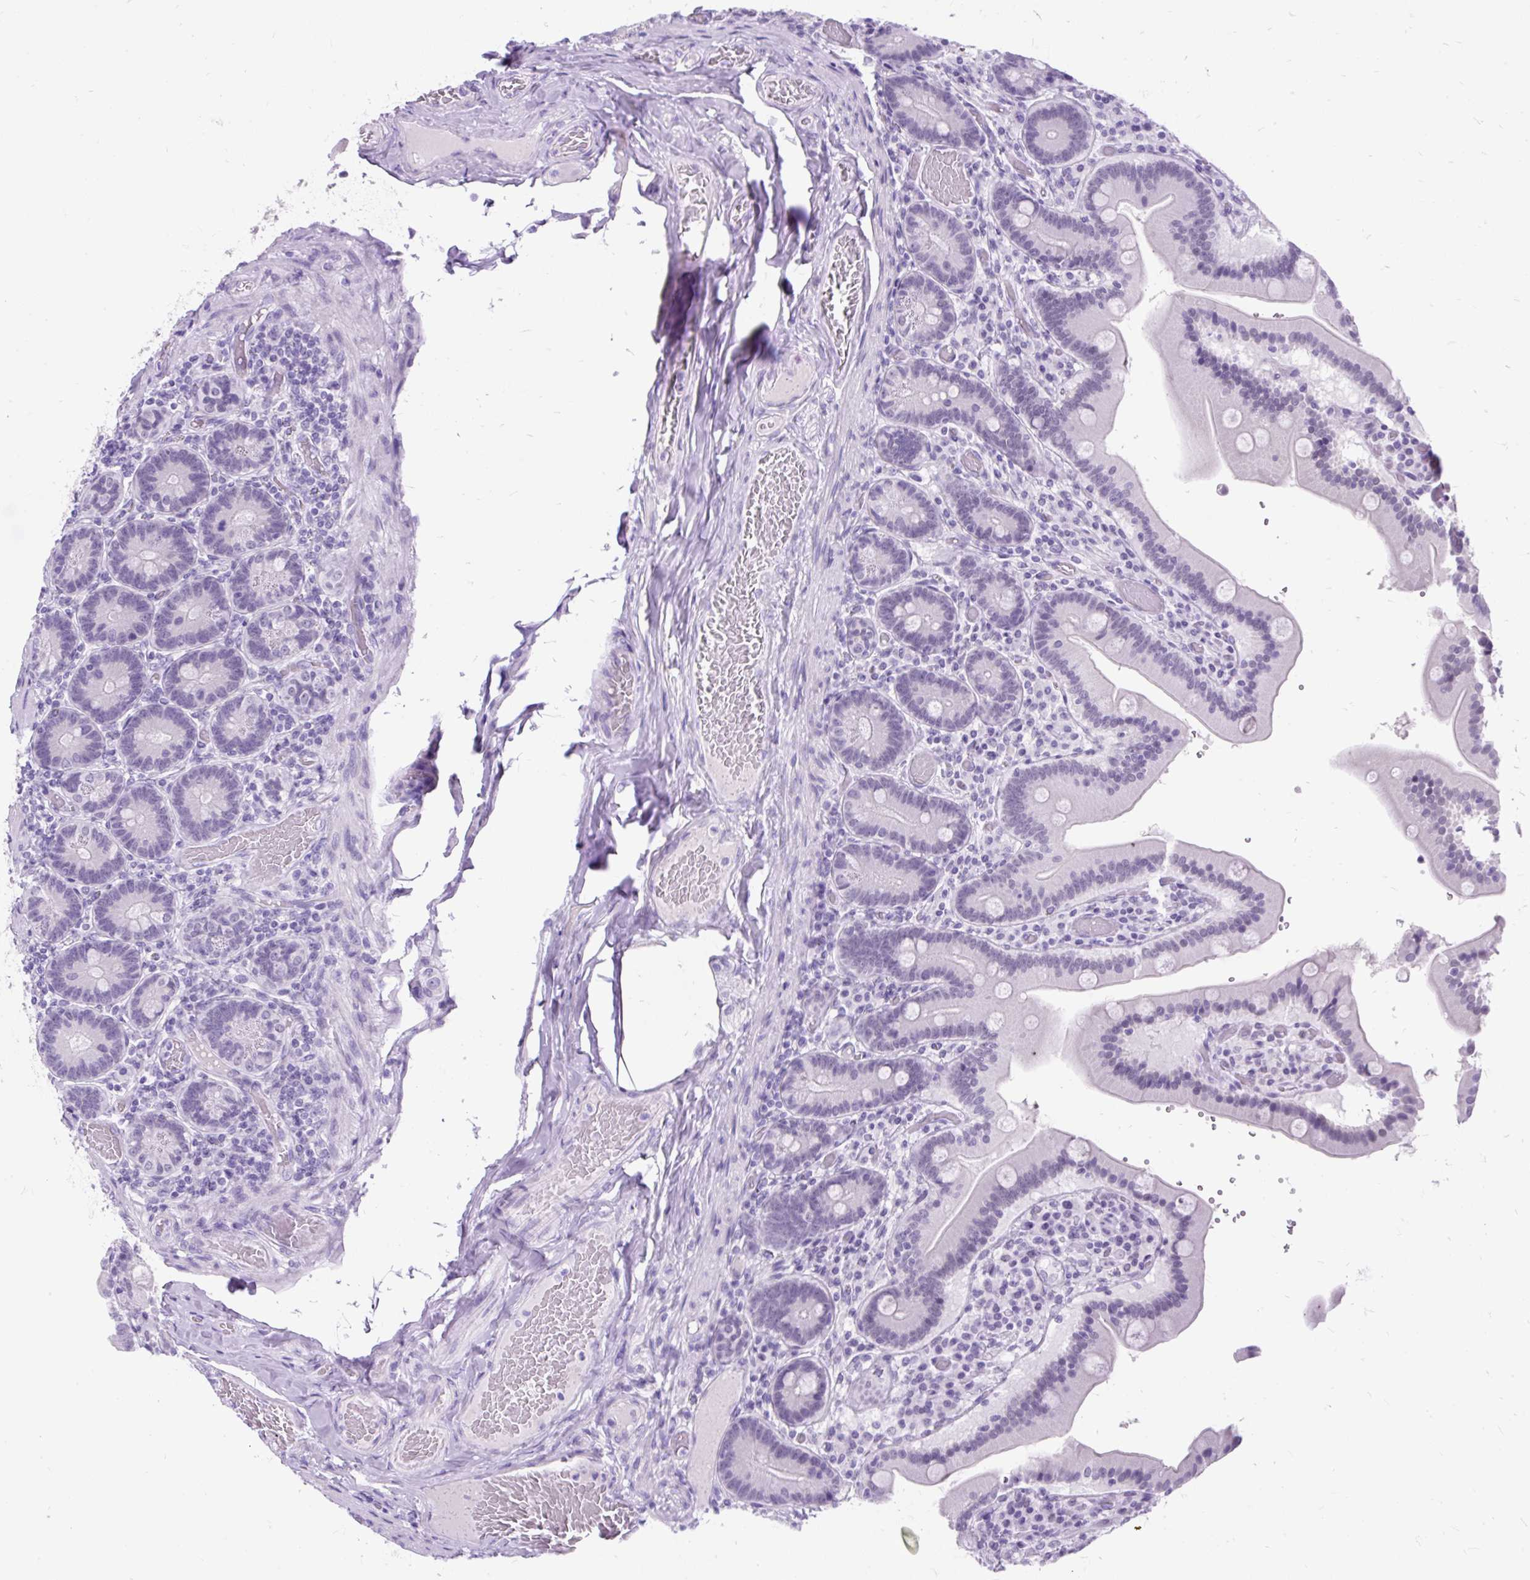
{"staining": {"intensity": "negative", "quantity": "none", "location": "none"}, "tissue": "duodenum", "cell_type": "Glandular cells", "image_type": "normal", "snomed": [{"axis": "morphology", "description": "Normal tissue, NOS"}, {"axis": "topography", "description": "Duodenum"}], "caption": "IHC image of unremarkable human duodenum stained for a protein (brown), which displays no staining in glandular cells.", "gene": "SCGB1A1", "patient": {"sex": "female", "age": 62}}